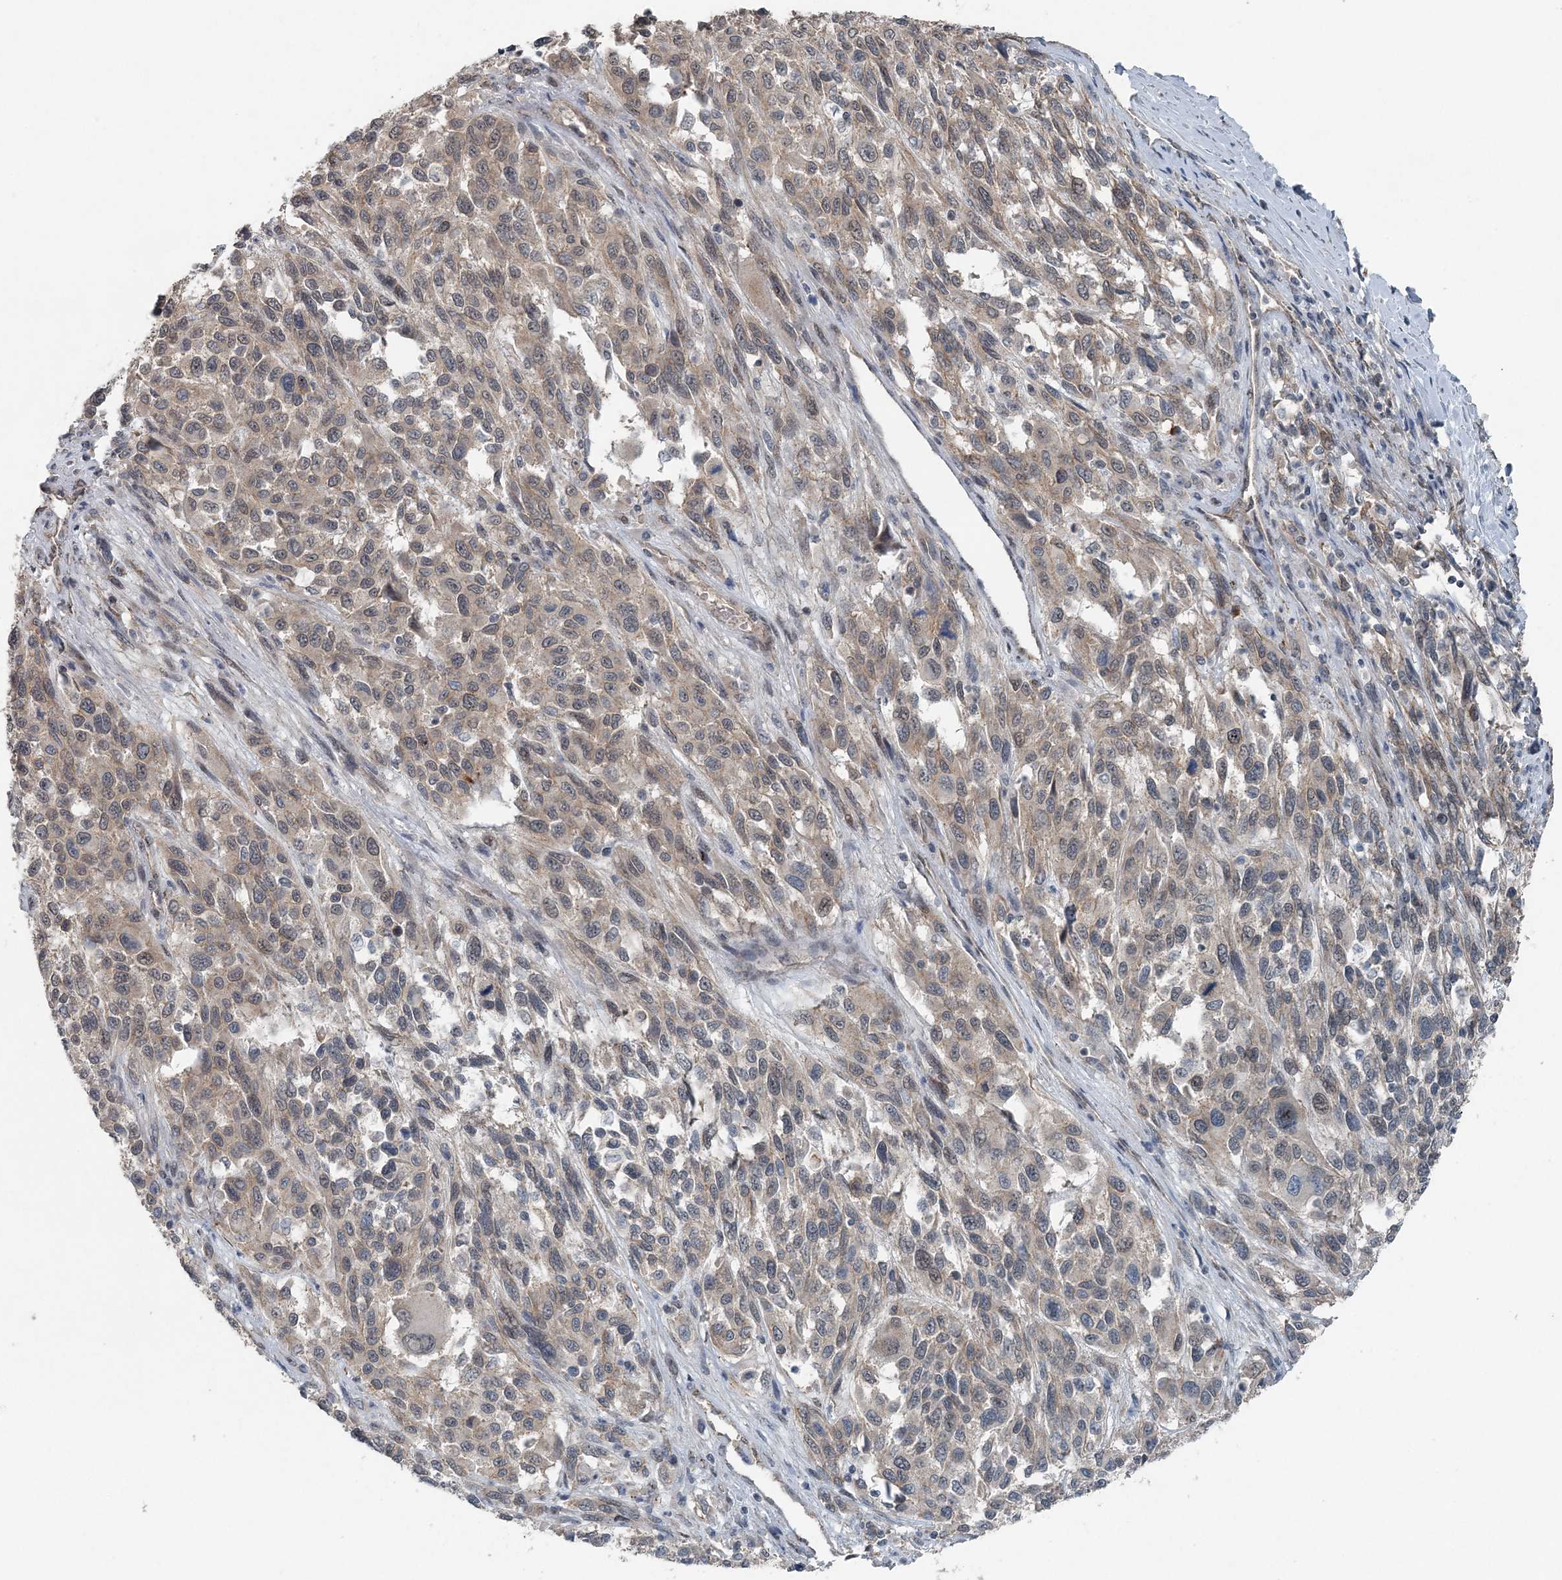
{"staining": {"intensity": "weak", "quantity": ">75%", "location": "cytoplasmic/membranous"}, "tissue": "melanoma", "cell_type": "Tumor cells", "image_type": "cancer", "snomed": [{"axis": "morphology", "description": "Malignant melanoma, Metastatic site"}, {"axis": "topography", "description": "Lymph node"}], "caption": "A low amount of weak cytoplasmic/membranous staining is identified in approximately >75% of tumor cells in malignant melanoma (metastatic site) tissue. The staining was performed using DAB, with brown indicating positive protein expression. Nuclei are stained blue with hematoxylin.", "gene": "VSIG2", "patient": {"sex": "male", "age": 61}}